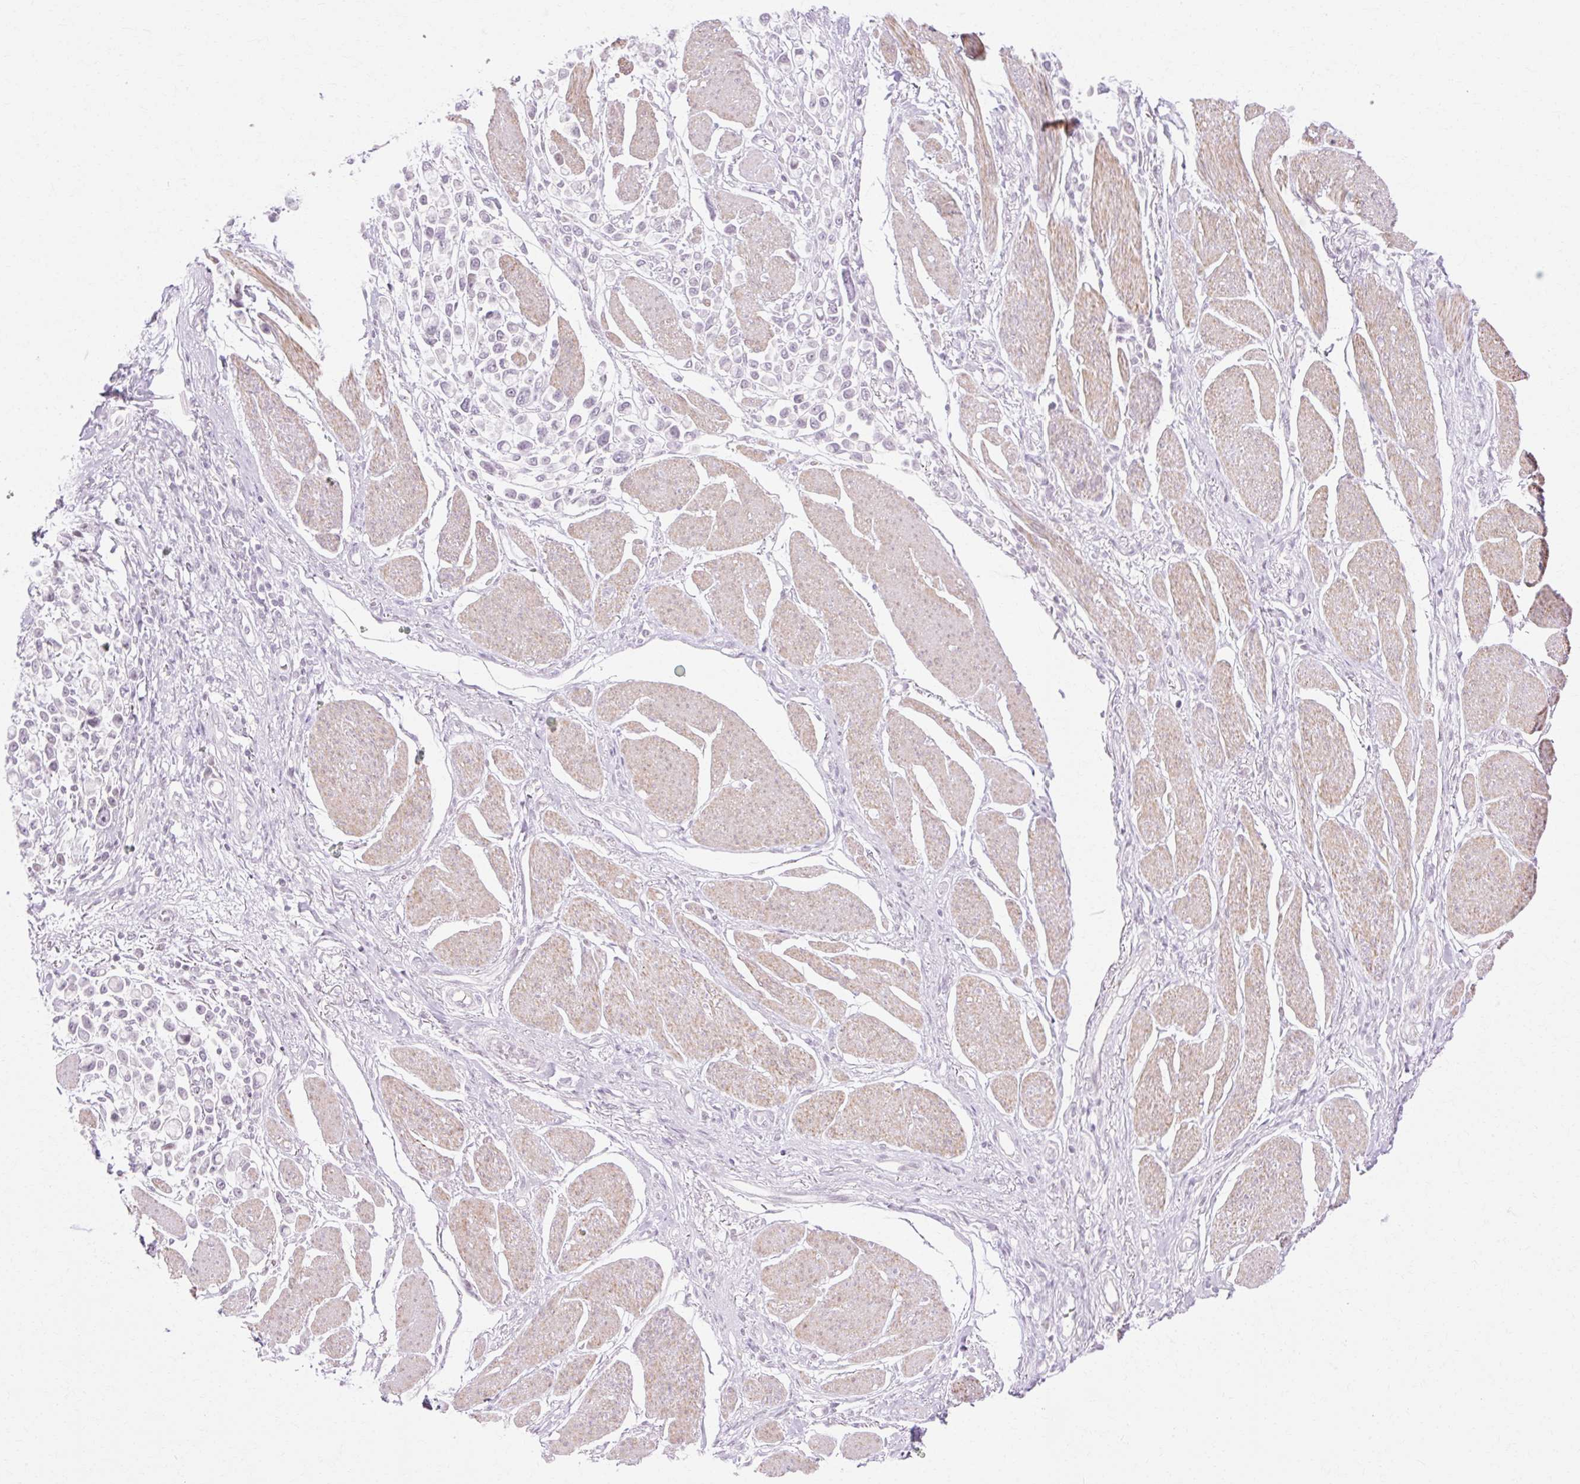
{"staining": {"intensity": "negative", "quantity": "none", "location": "none"}, "tissue": "stomach cancer", "cell_type": "Tumor cells", "image_type": "cancer", "snomed": [{"axis": "morphology", "description": "Adenocarcinoma, NOS"}, {"axis": "topography", "description": "Stomach"}], "caption": "High power microscopy photomicrograph of an immunohistochemistry image of adenocarcinoma (stomach), revealing no significant expression in tumor cells.", "gene": "C3orf49", "patient": {"sex": "female", "age": 81}}